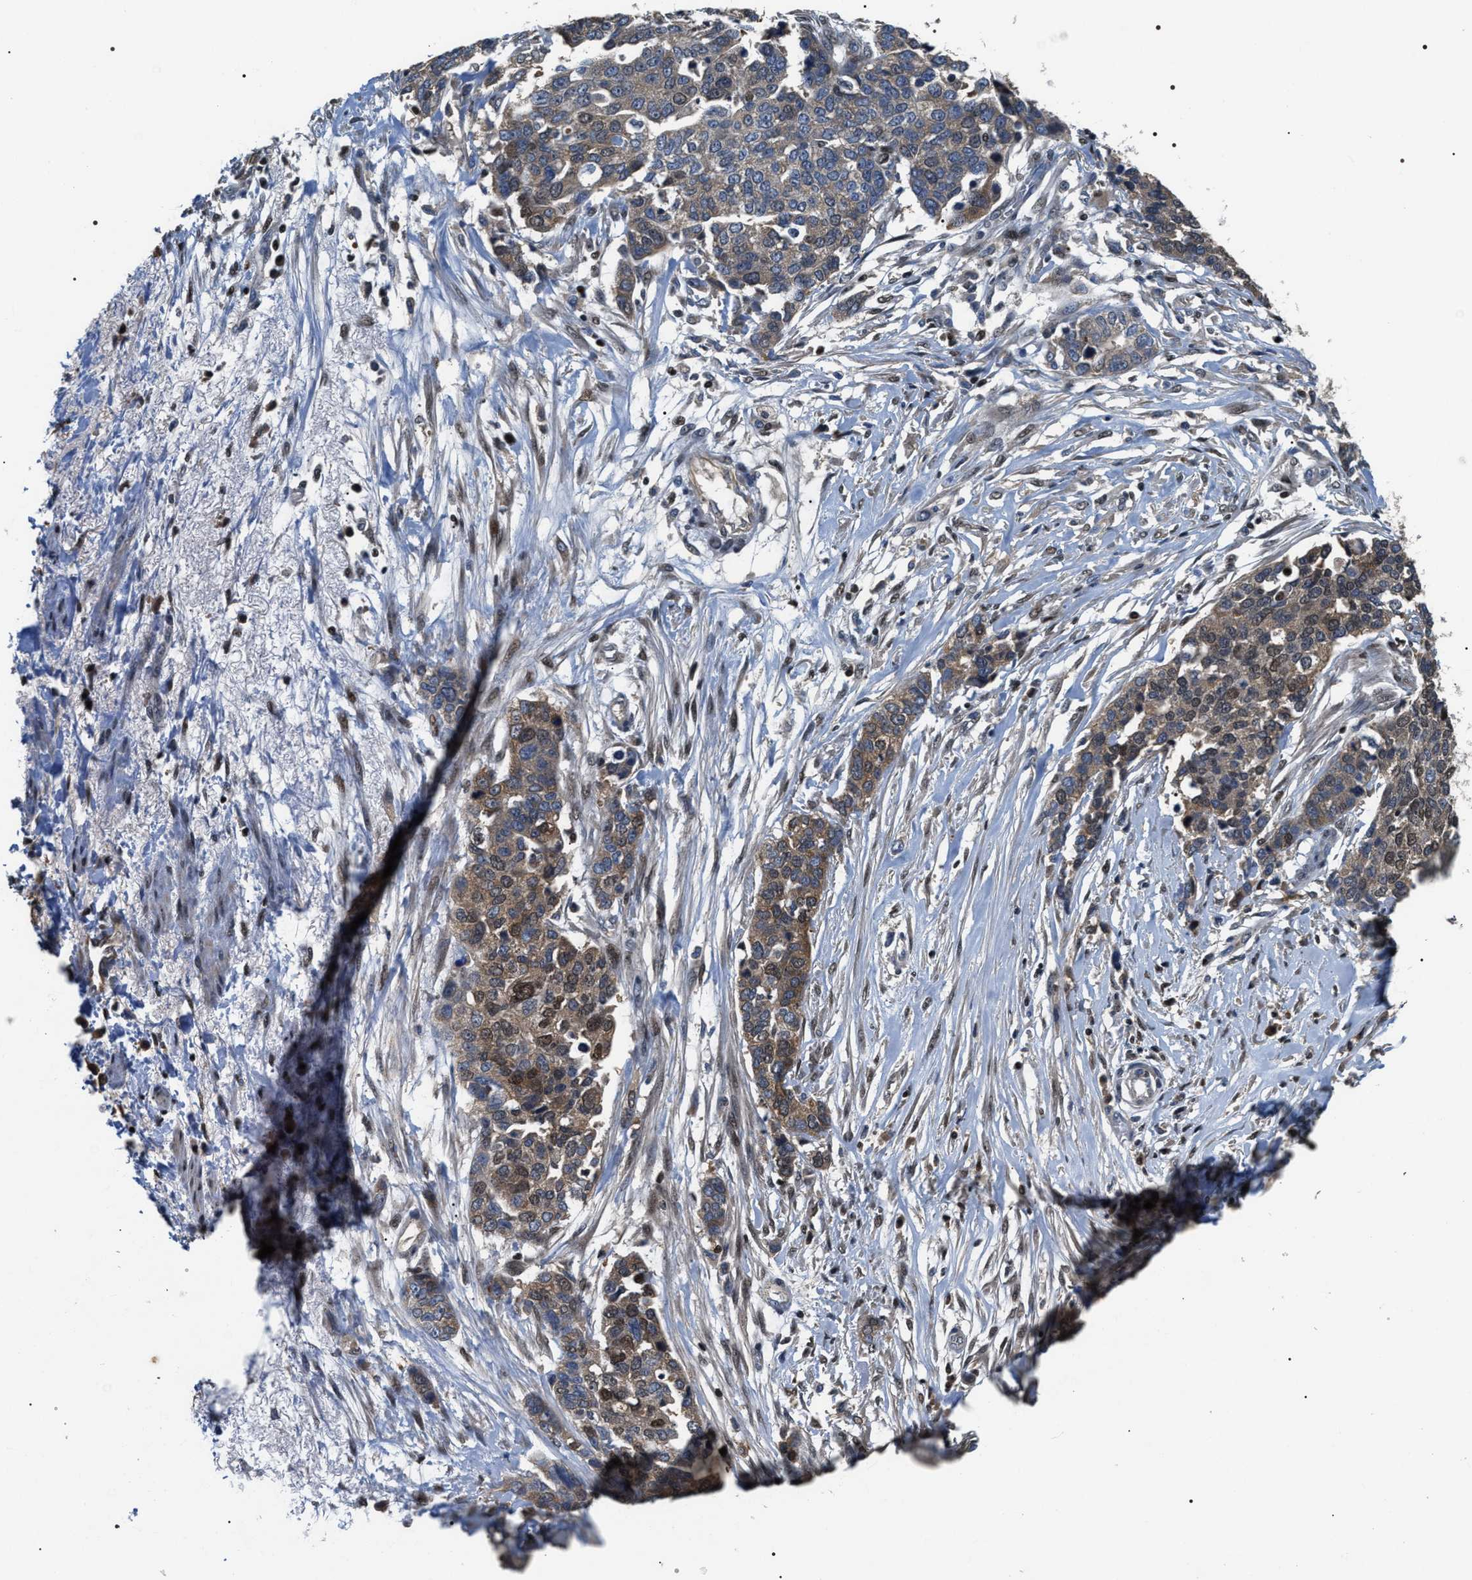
{"staining": {"intensity": "weak", "quantity": "25%-75%", "location": "cytoplasmic/membranous,nuclear"}, "tissue": "ovarian cancer", "cell_type": "Tumor cells", "image_type": "cancer", "snomed": [{"axis": "morphology", "description": "Cystadenocarcinoma, serous, NOS"}, {"axis": "topography", "description": "Ovary"}], "caption": "Serous cystadenocarcinoma (ovarian) stained with immunohistochemistry shows weak cytoplasmic/membranous and nuclear expression in about 25%-75% of tumor cells.", "gene": "C7orf25", "patient": {"sex": "female", "age": 44}}